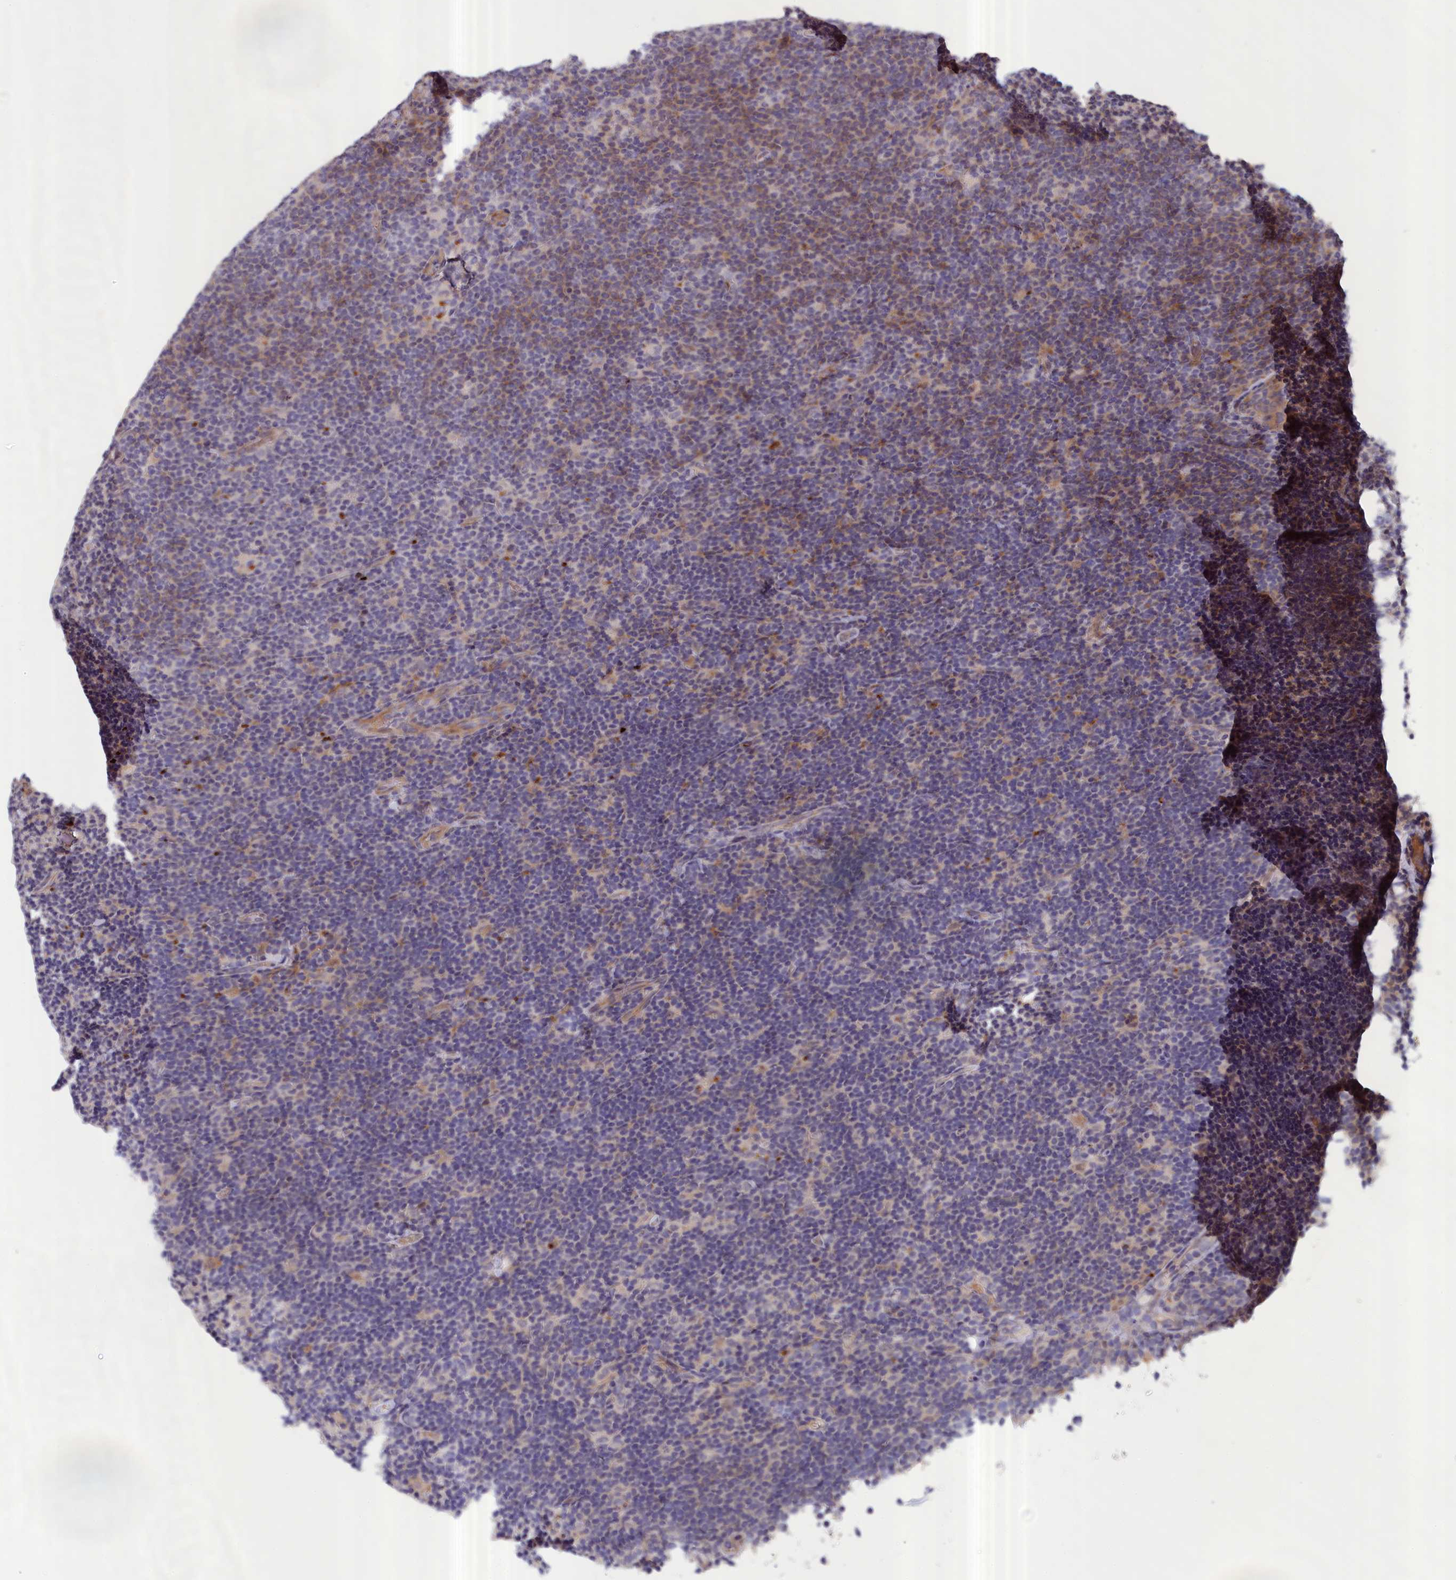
{"staining": {"intensity": "negative", "quantity": "none", "location": "none"}, "tissue": "lymphoma", "cell_type": "Tumor cells", "image_type": "cancer", "snomed": [{"axis": "morphology", "description": "Hodgkin's disease, NOS"}, {"axis": "topography", "description": "Lymph node"}], "caption": "Immunohistochemistry (IHC) of lymphoma reveals no positivity in tumor cells.", "gene": "IGFALS", "patient": {"sex": "female", "age": 57}}